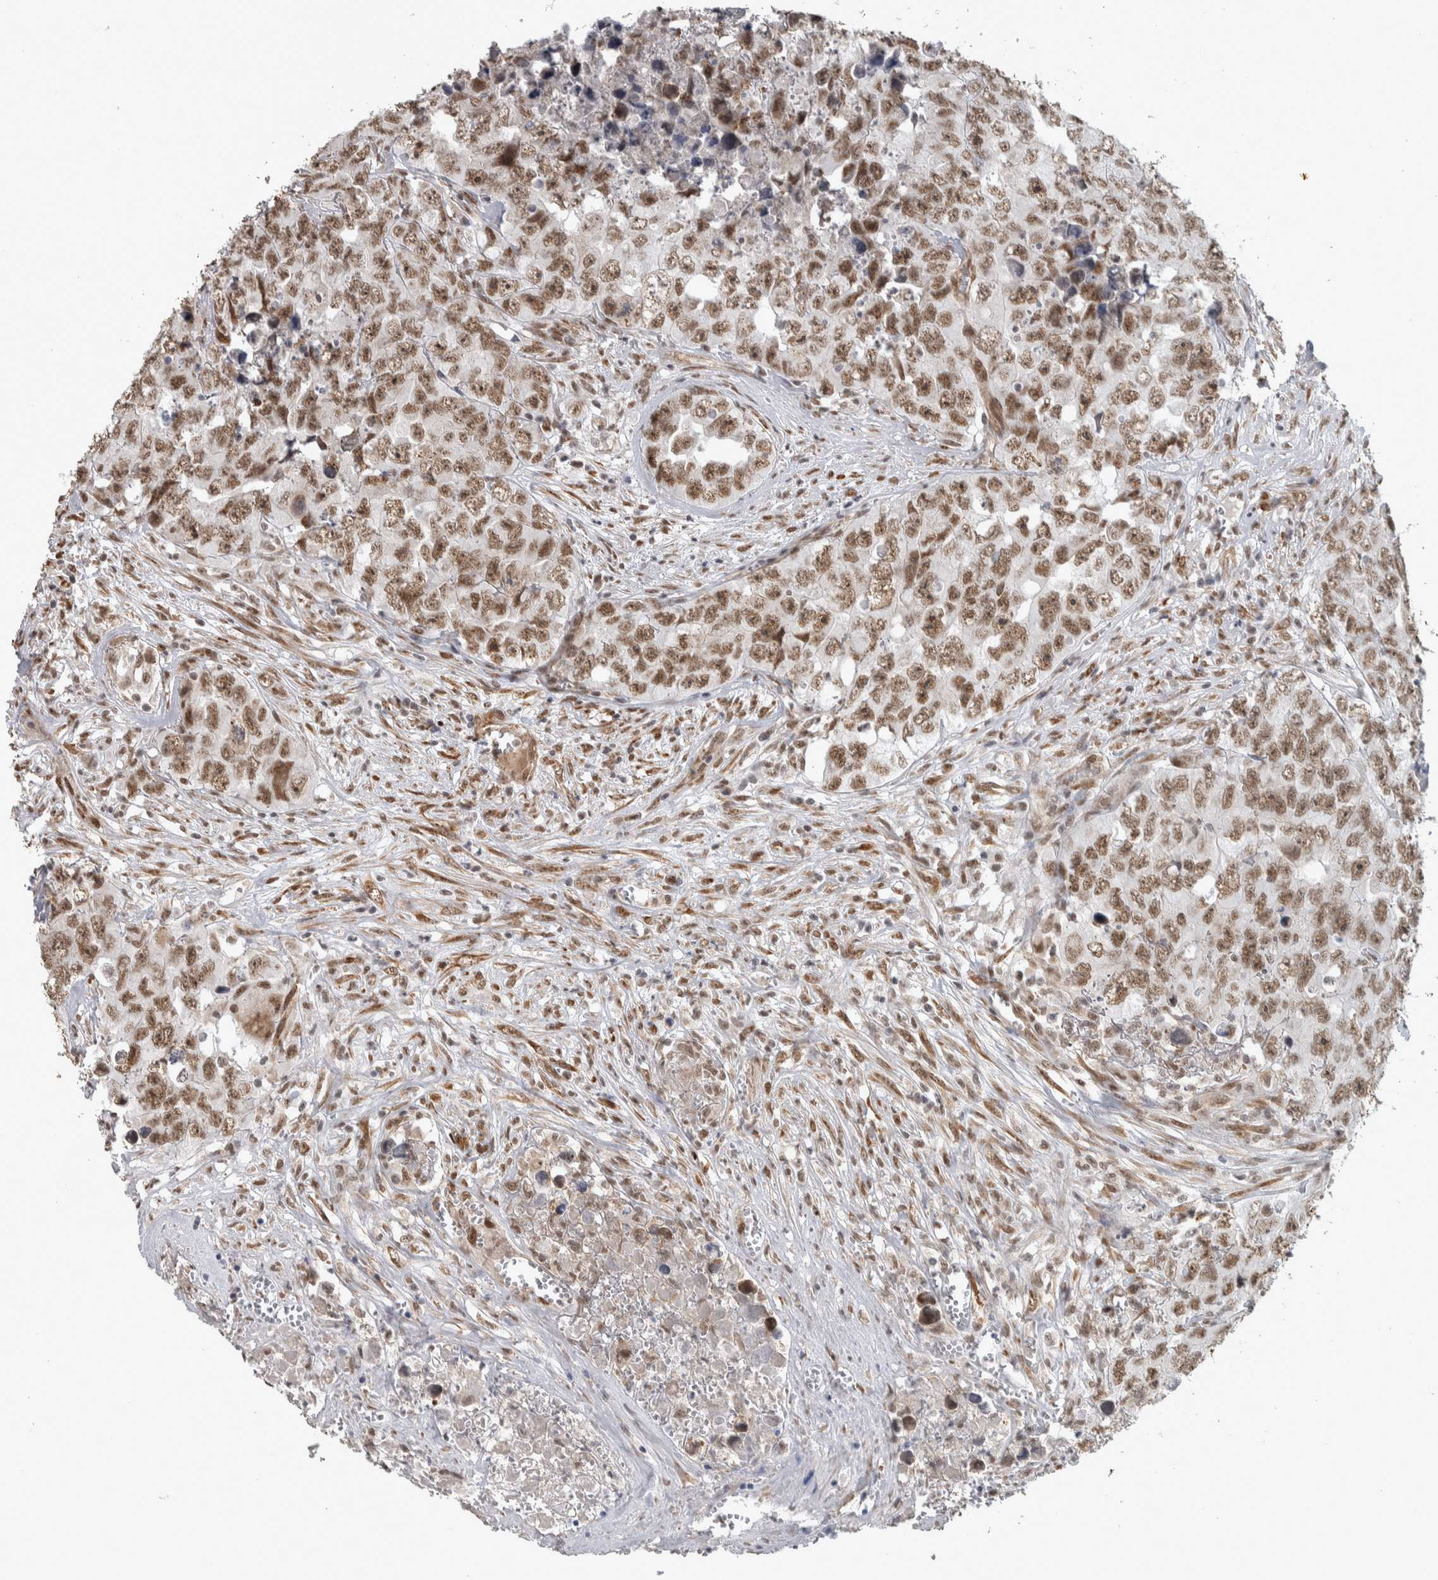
{"staining": {"intensity": "moderate", "quantity": ">75%", "location": "nuclear"}, "tissue": "testis cancer", "cell_type": "Tumor cells", "image_type": "cancer", "snomed": [{"axis": "morphology", "description": "Seminoma, NOS"}, {"axis": "morphology", "description": "Carcinoma, Embryonal, NOS"}, {"axis": "topography", "description": "Testis"}], "caption": "Testis embryonal carcinoma stained for a protein (brown) exhibits moderate nuclear positive staining in approximately >75% of tumor cells.", "gene": "DDX42", "patient": {"sex": "male", "age": 43}}